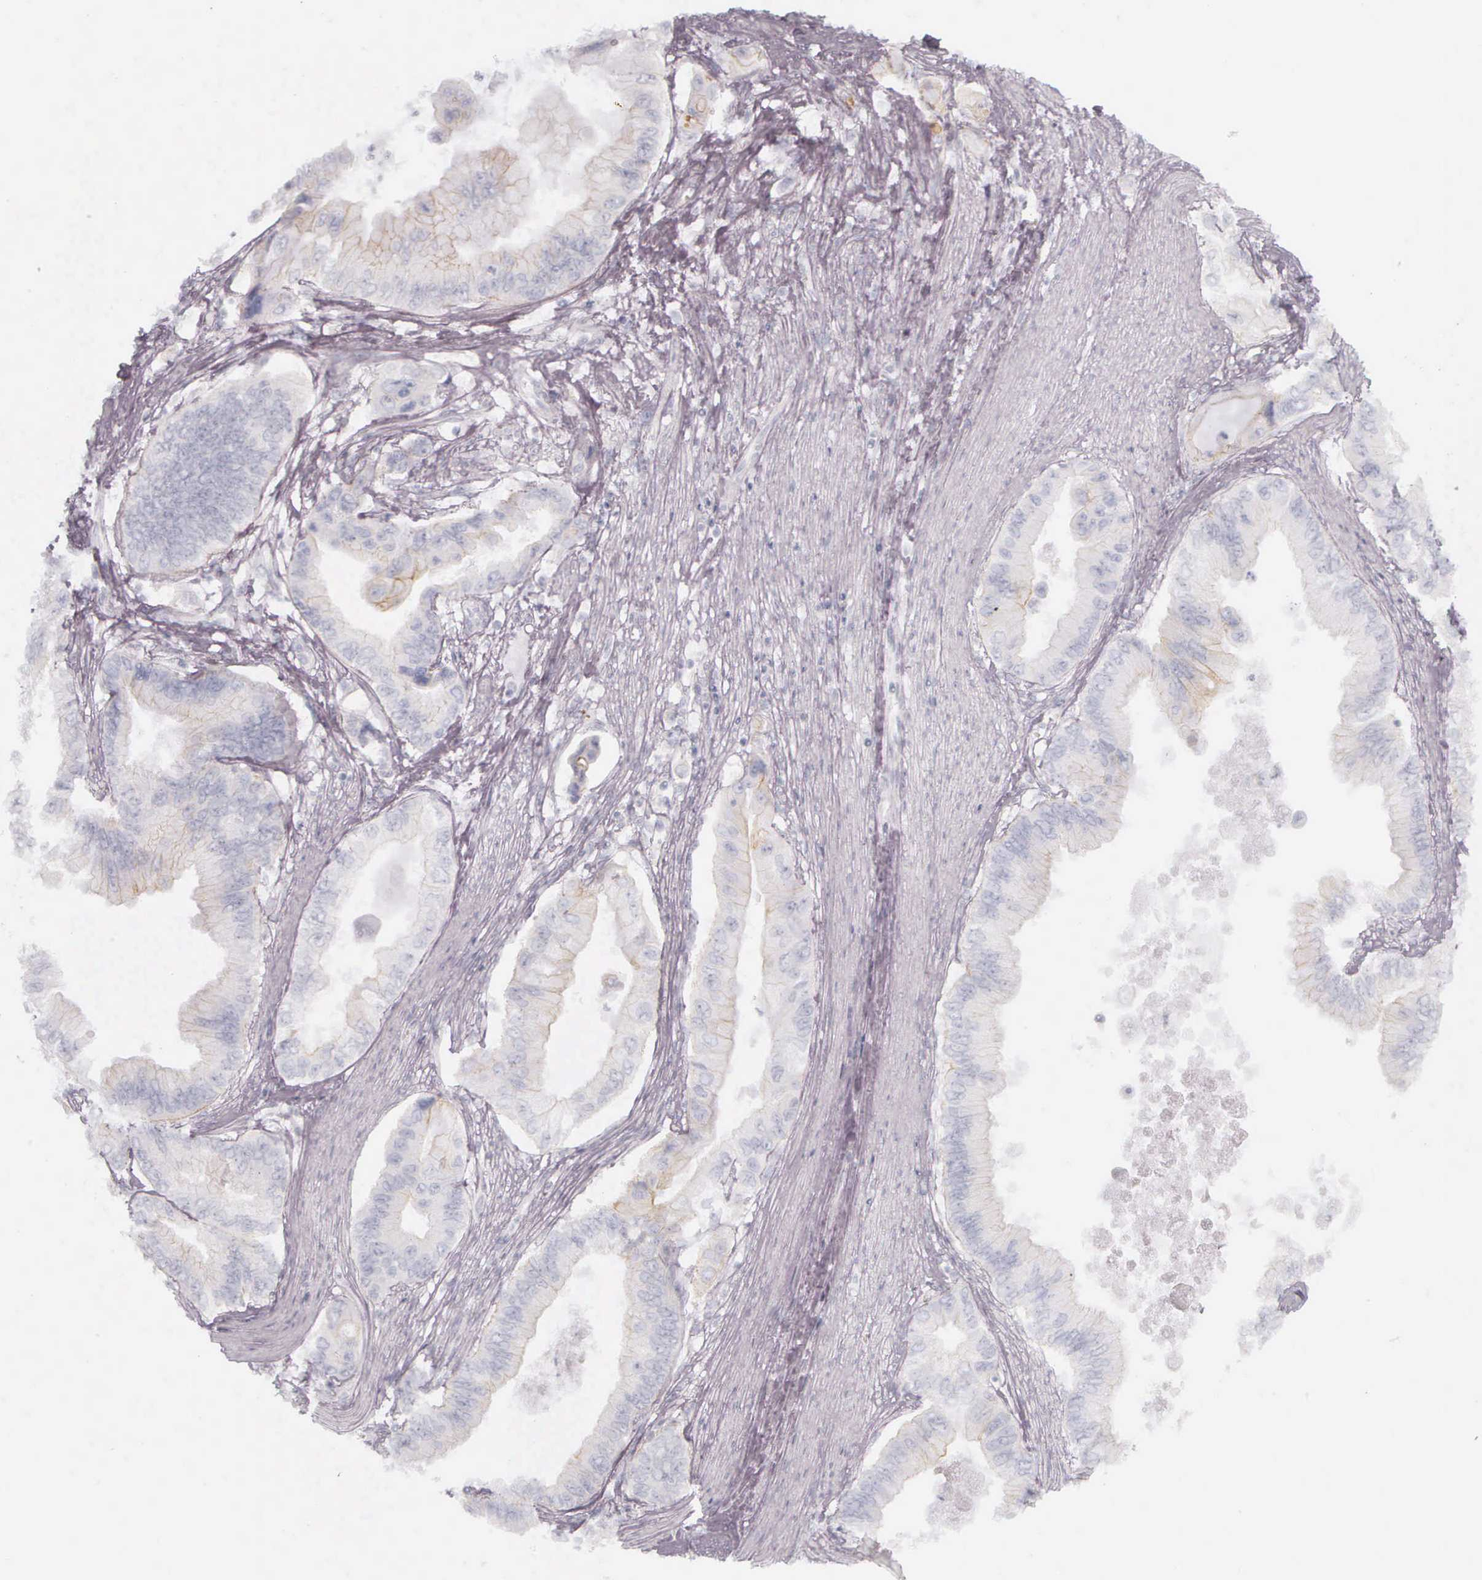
{"staining": {"intensity": "negative", "quantity": "none", "location": "none"}, "tissue": "pancreatic cancer", "cell_type": "Tumor cells", "image_type": "cancer", "snomed": [{"axis": "morphology", "description": "Adenocarcinoma, NOS"}, {"axis": "topography", "description": "Pancreas"}, {"axis": "topography", "description": "Stomach, upper"}], "caption": "A micrograph of pancreatic adenocarcinoma stained for a protein demonstrates no brown staining in tumor cells. (DAB (3,3'-diaminobenzidine) immunohistochemistry (IHC) with hematoxylin counter stain).", "gene": "KRT14", "patient": {"sex": "male", "age": 77}}